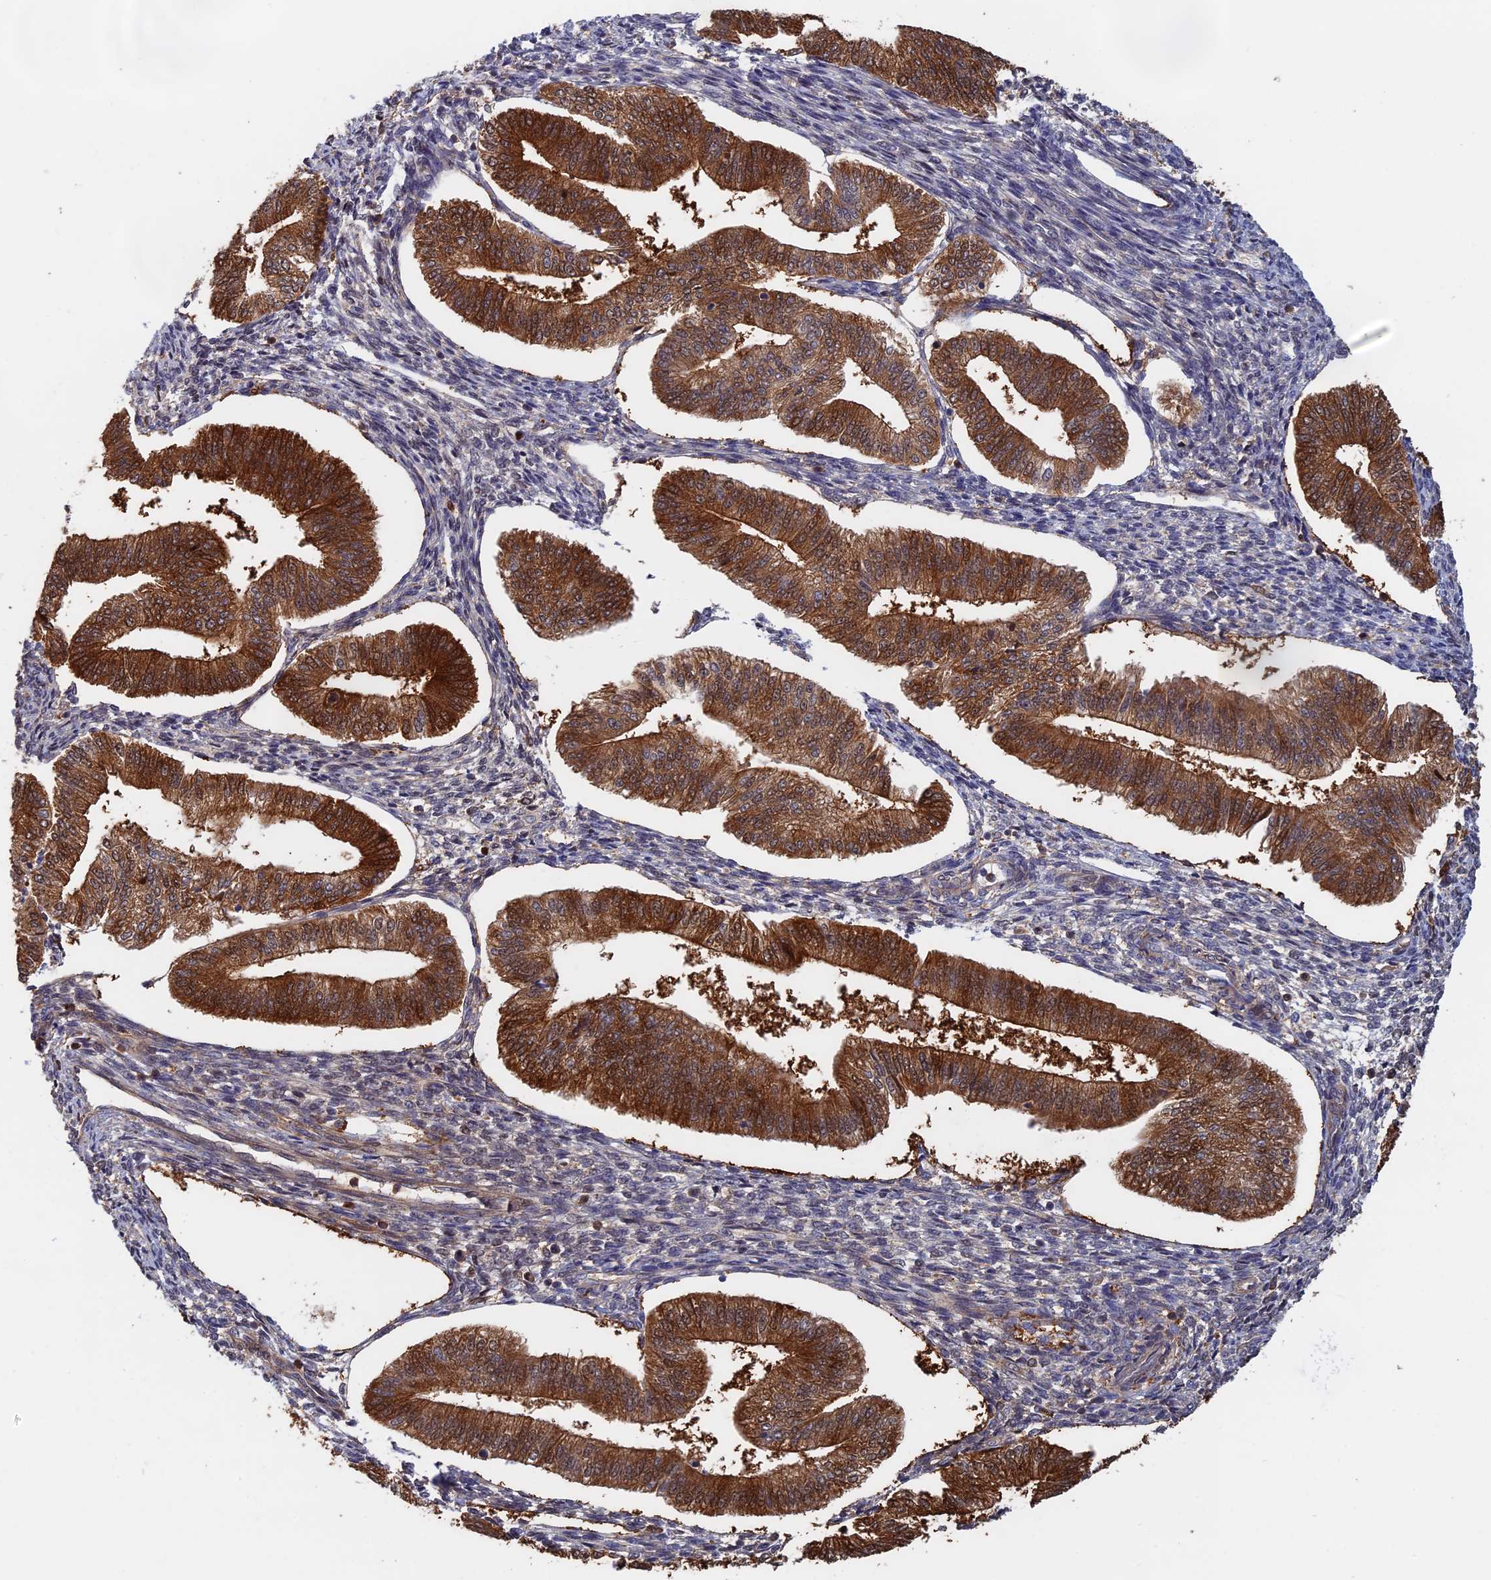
{"staining": {"intensity": "weak", "quantity": "25%-75%", "location": "cytoplasmic/membranous"}, "tissue": "endometrium", "cell_type": "Cells in endometrial stroma", "image_type": "normal", "snomed": [{"axis": "morphology", "description": "Normal tissue, NOS"}, {"axis": "topography", "description": "Endometrium"}], "caption": "Brown immunohistochemical staining in normal human endometrium demonstrates weak cytoplasmic/membranous positivity in approximately 25%-75% of cells in endometrial stroma. (brown staining indicates protein expression, while blue staining denotes nuclei).", "gene": "BLVRA", "patient": {"sex": "female", "age": 34}}